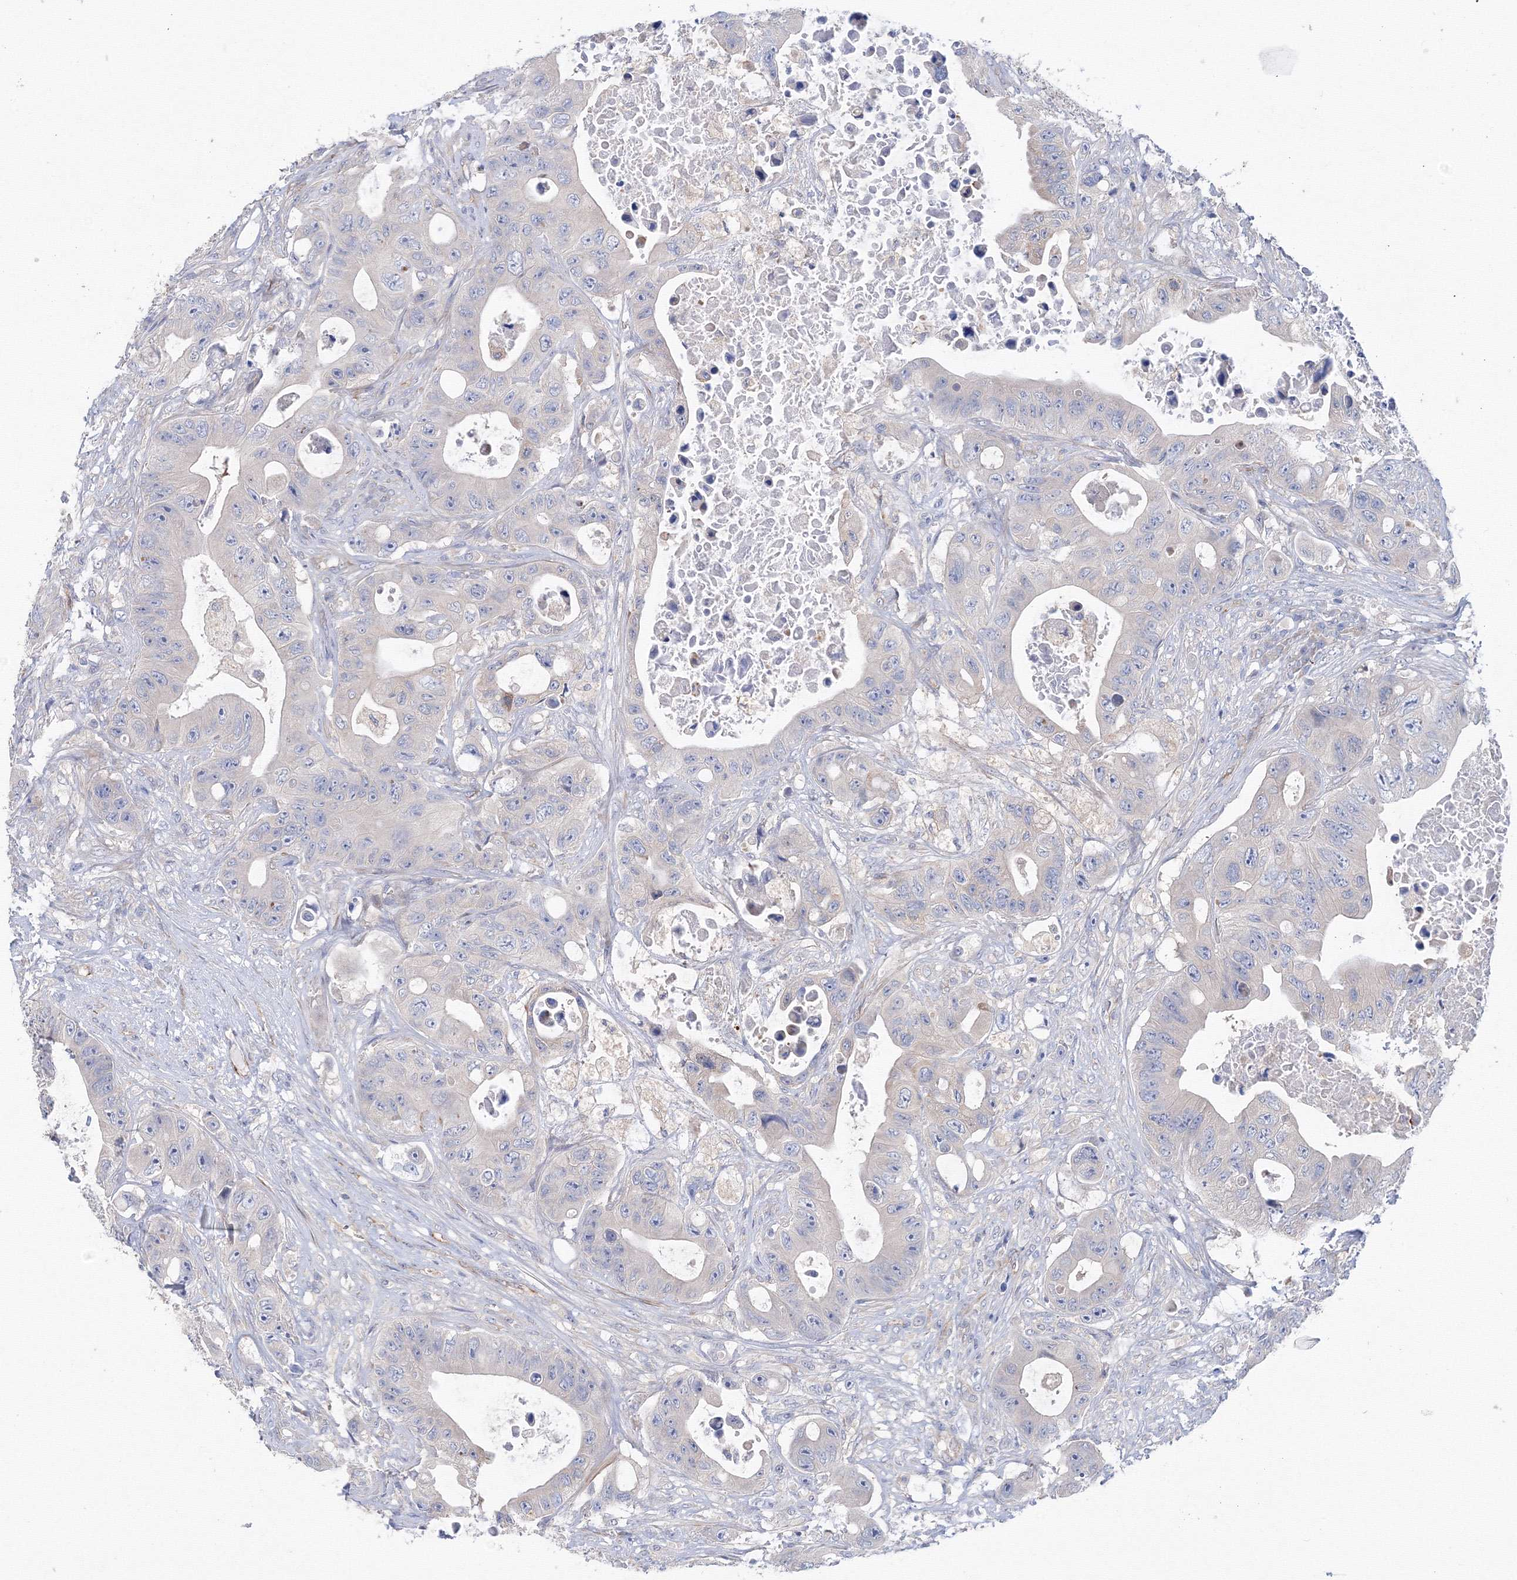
{"staining": {"intensity": "negative", "quantity": "none", "location": "none"}, "tissue": "colorectal cancer", "cell_type": "Tumor cells", "image_type": "cancer", "snomed": [{"axis": "morphology", "description": "Adenocarcinoma, NOS"}, {"axis": "topography", "description": "Colon"}], "caption": "Tumor cells show no significant protein positivity in adenocarcinoma (colorectal). (IHC, brightfield microscopy, high magnification).", "gene": "DIS3L2", "patient": {"sex": "female", "age": 46}}